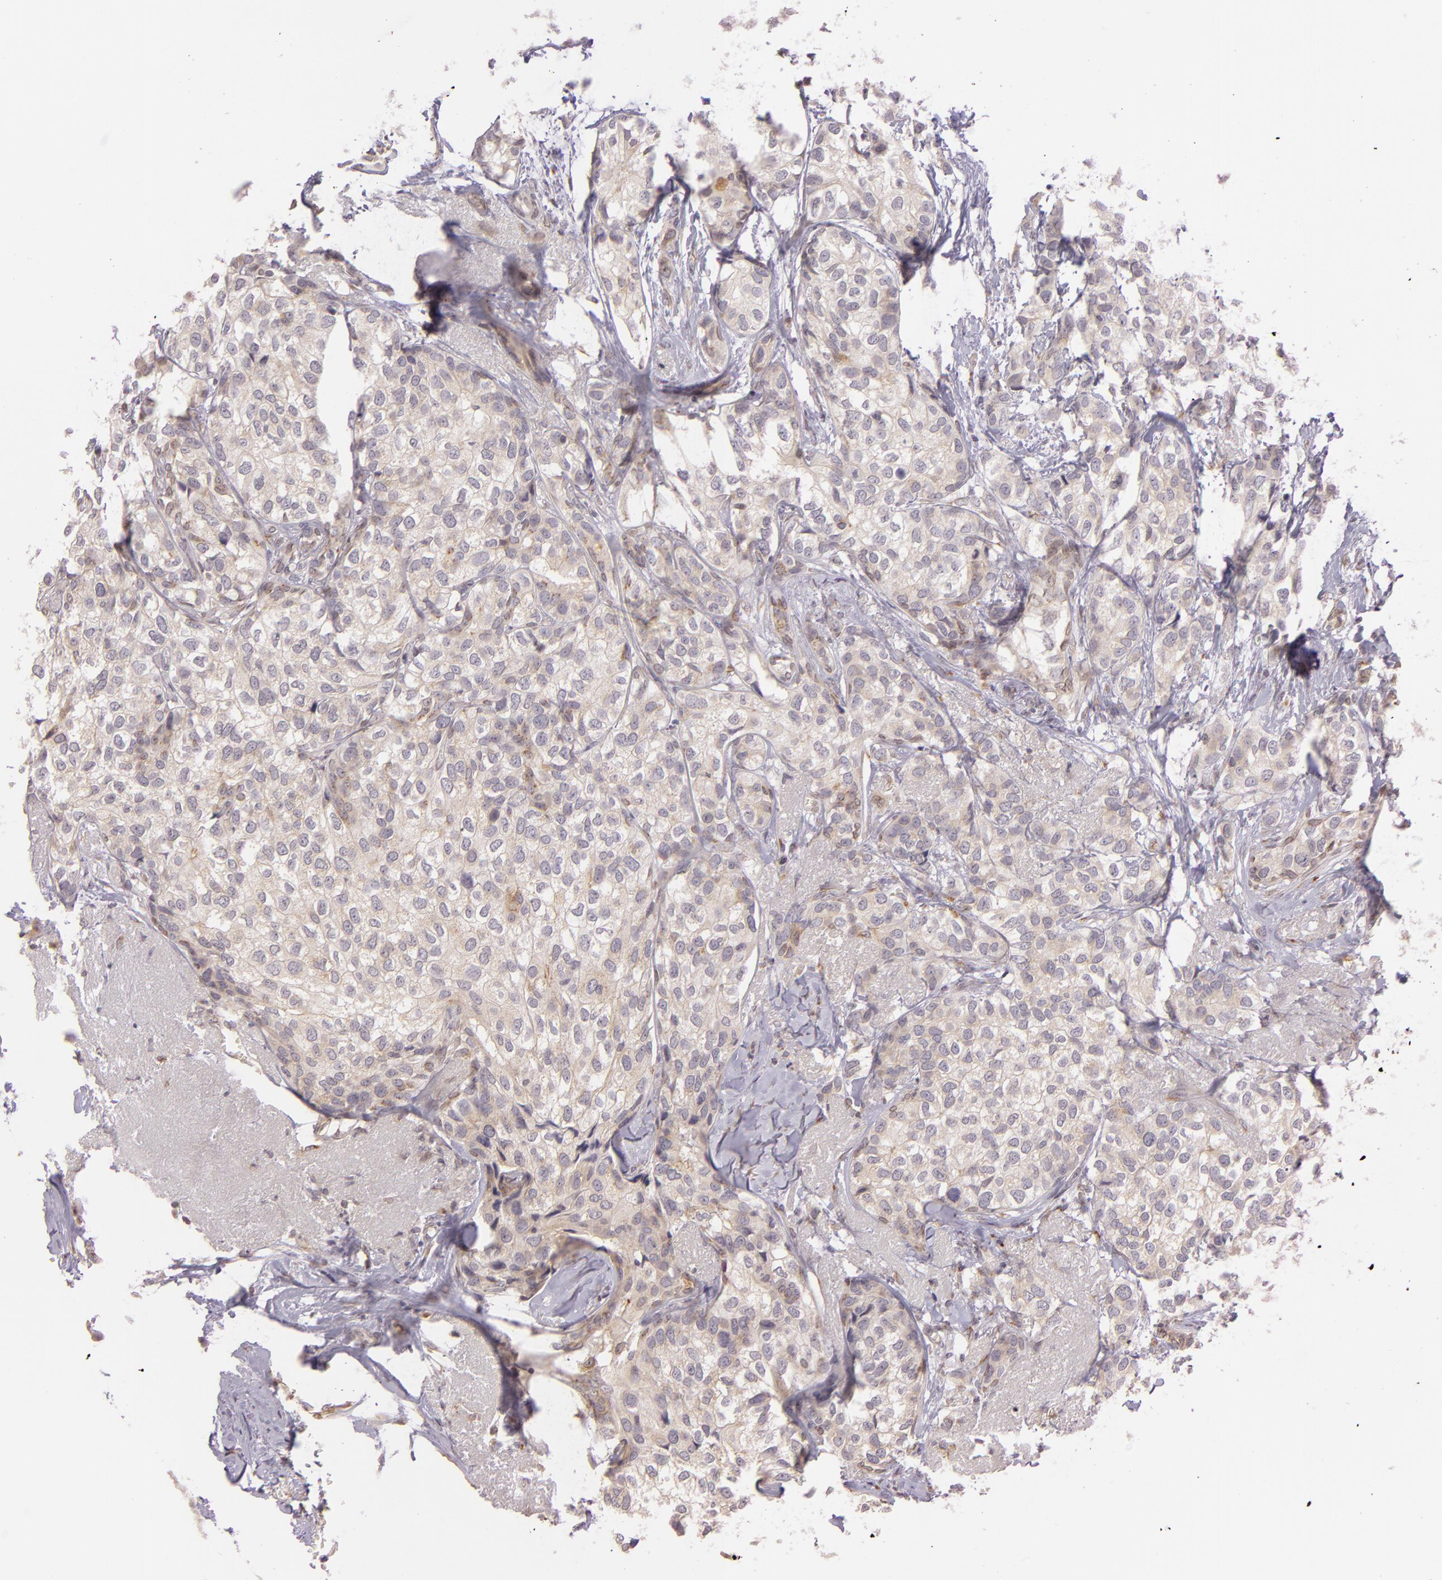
{"staining": {"intensity": "moderate", "quantity": ">75%", "location": "cytoplasmic/membranous"}, "tissue": "breast cancer", "cell_type": "Tumor cells", "image_type": "cancer", "snomed": [{"axis": "morphology", "description": "Duct carcinoma"}, {"axis": "topography", "description": "Breast"}], "caption": "Breast invasive ductal carcinoma tissue demonstrates moderate cytoplasmic/membranous staining in approximately >75% of tumor cells, visualized by immunohistochemistry. (DAB = brown stain, brightfield microscopy at high magnification).", "gene": "LGMN", "patient": {"sex": "female", "age": 68}}